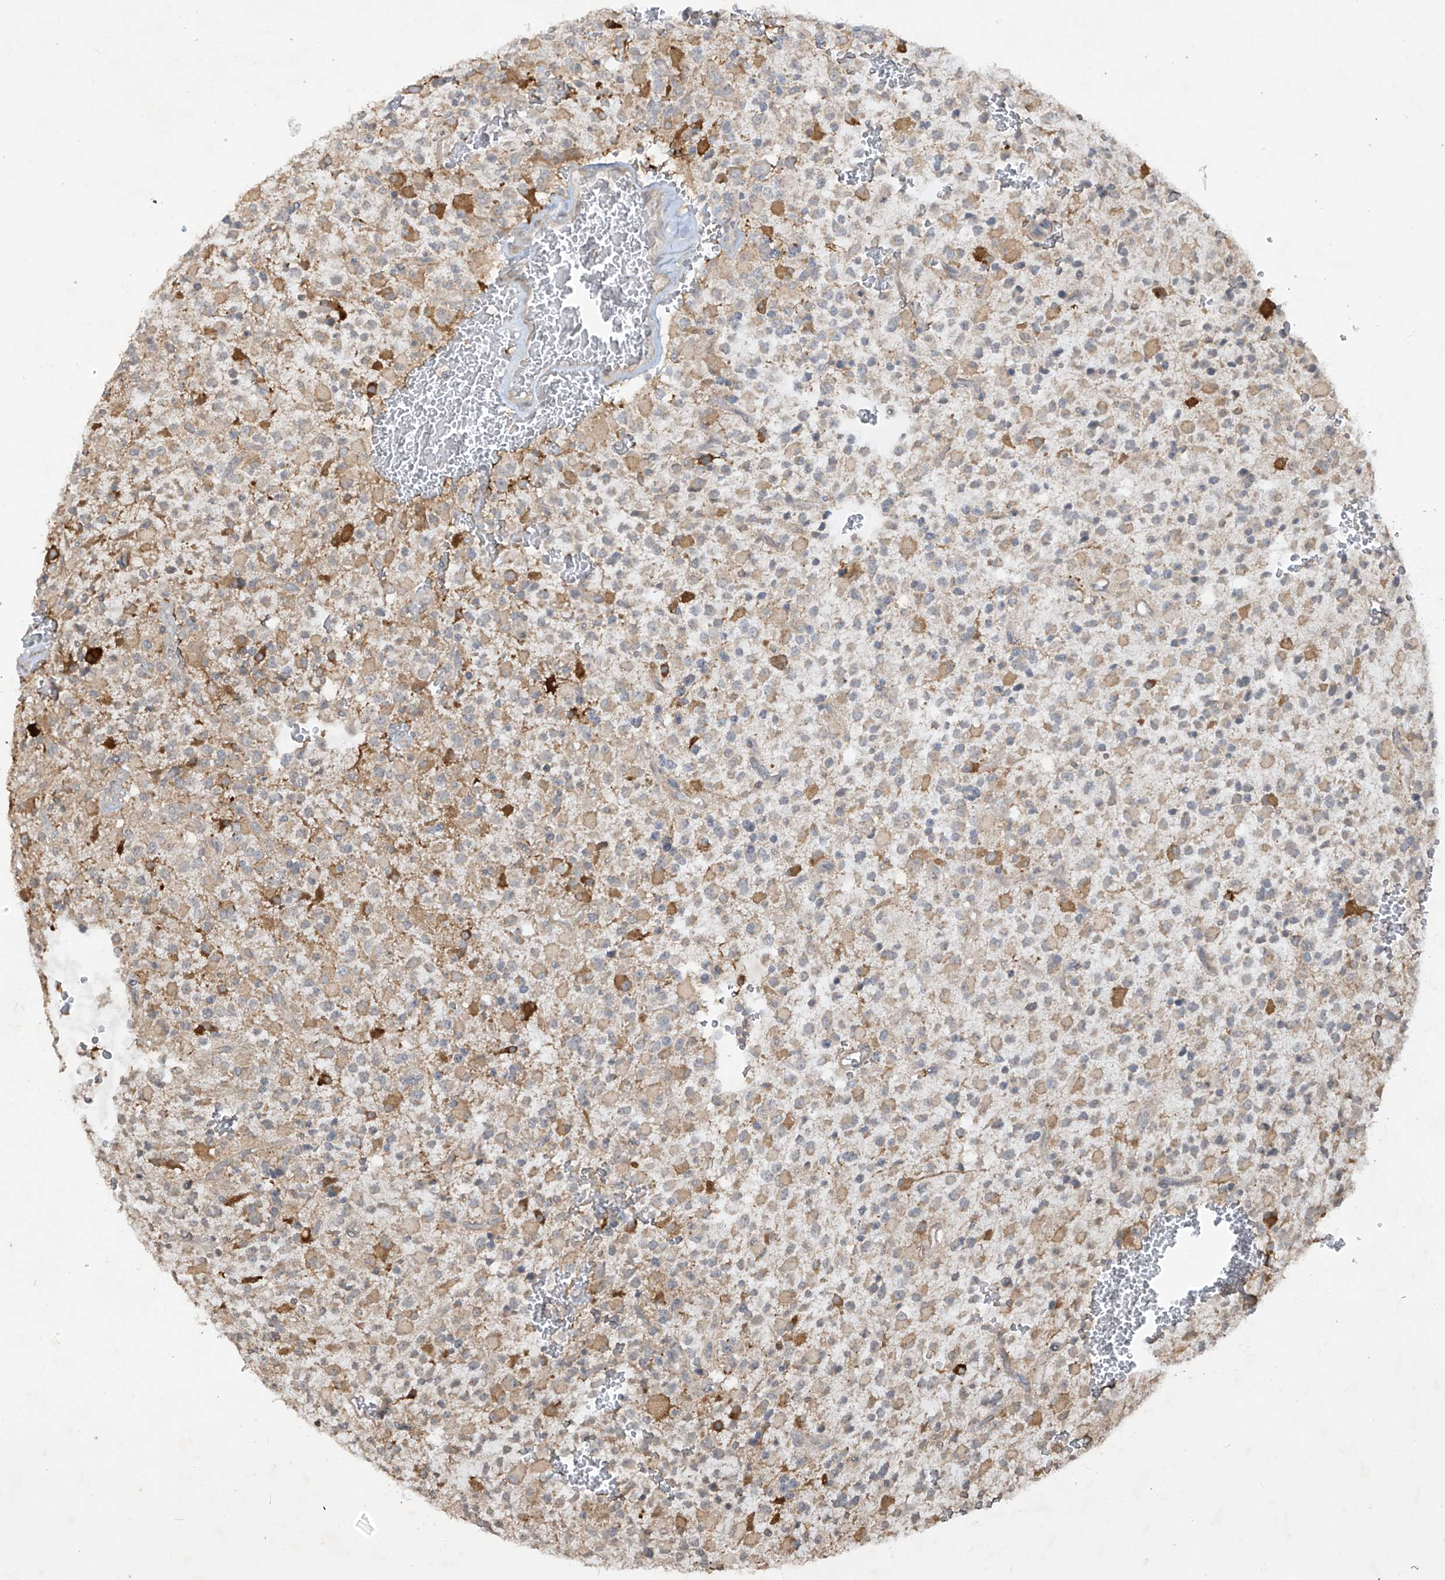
{"staining": {"intensity": "moderate", "quantity": "<25%", "location": "cytoplasmic/membranous"}, "tissue": "glioma", "cell_type": "Tumor cells", "image_type": "cancer", "snomed": [{"axis": "morphology", "description": "Glioma, malignant, High grade"}, {"axis": "topography", "description": "Brain"}], "caption": "A brown stain shows moderate cytoplasmic/membranous positivity of a protein in glioma tumor cells. (Stains: DAB in brown, nuclei in blue, Microscopy: brightfield microscopy at high magnification).", "gene": "DGKQ", "patient": {"sex": "male", "age": 34}}